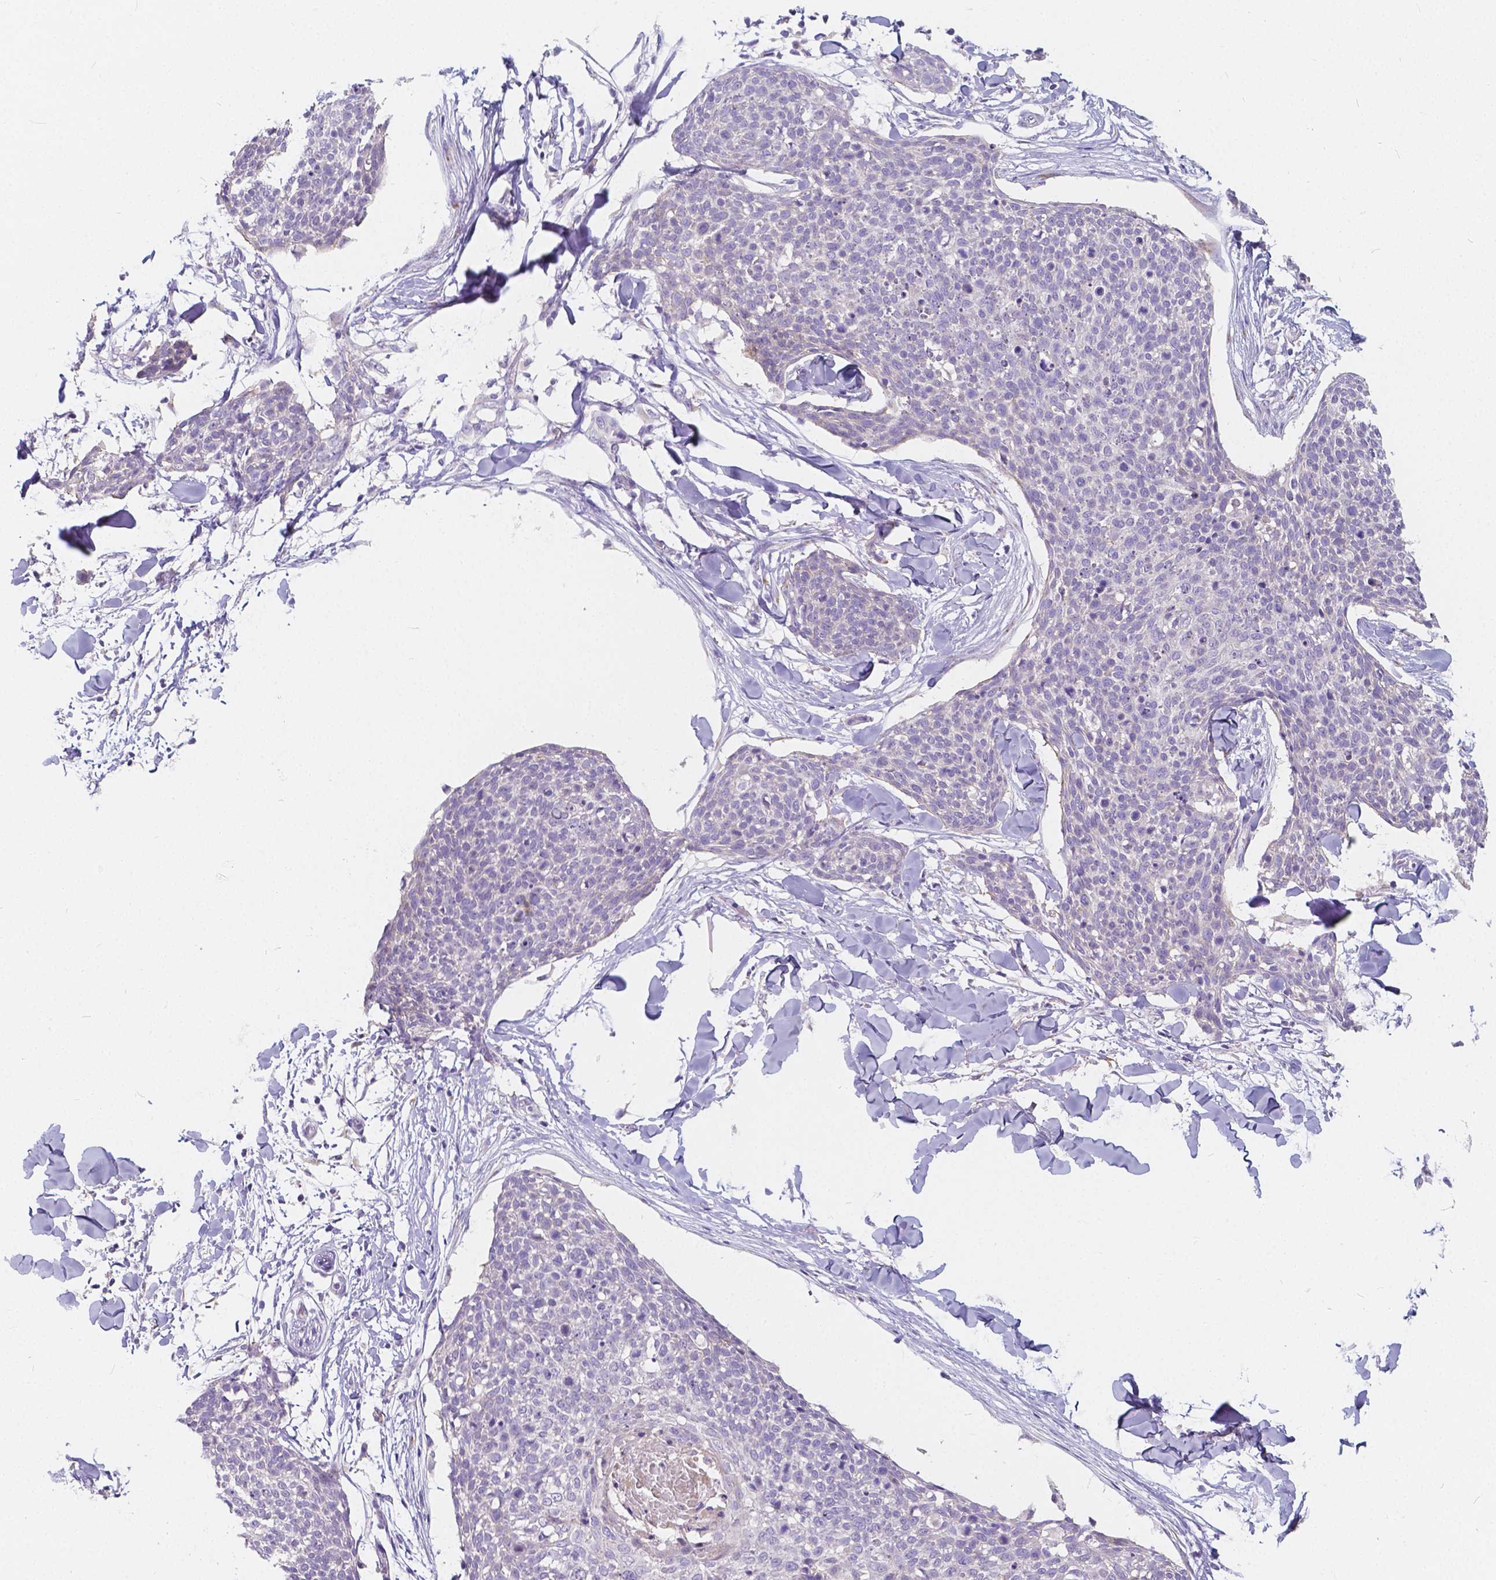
{"staining": {"intensity": "negative", "quantity": "none", "location": "none"}, "tissue": "skin cancer", "cell_type": "Tumor cells", "image_type": "cancer", "snomed": [{"axis": "morphology", "description": "Squamous cell carcinoma, NOS"}, {"axis": "topography", "description": "Skin"}, {"axis": "topography", "description": "Vulva"}], "caption": "Human skin squamous cell carcinoma stained for a protein using IHC reveals no staining in tumor cells.", "gene": "RNF186", "patient": {"sex": "female", "age": 75}}